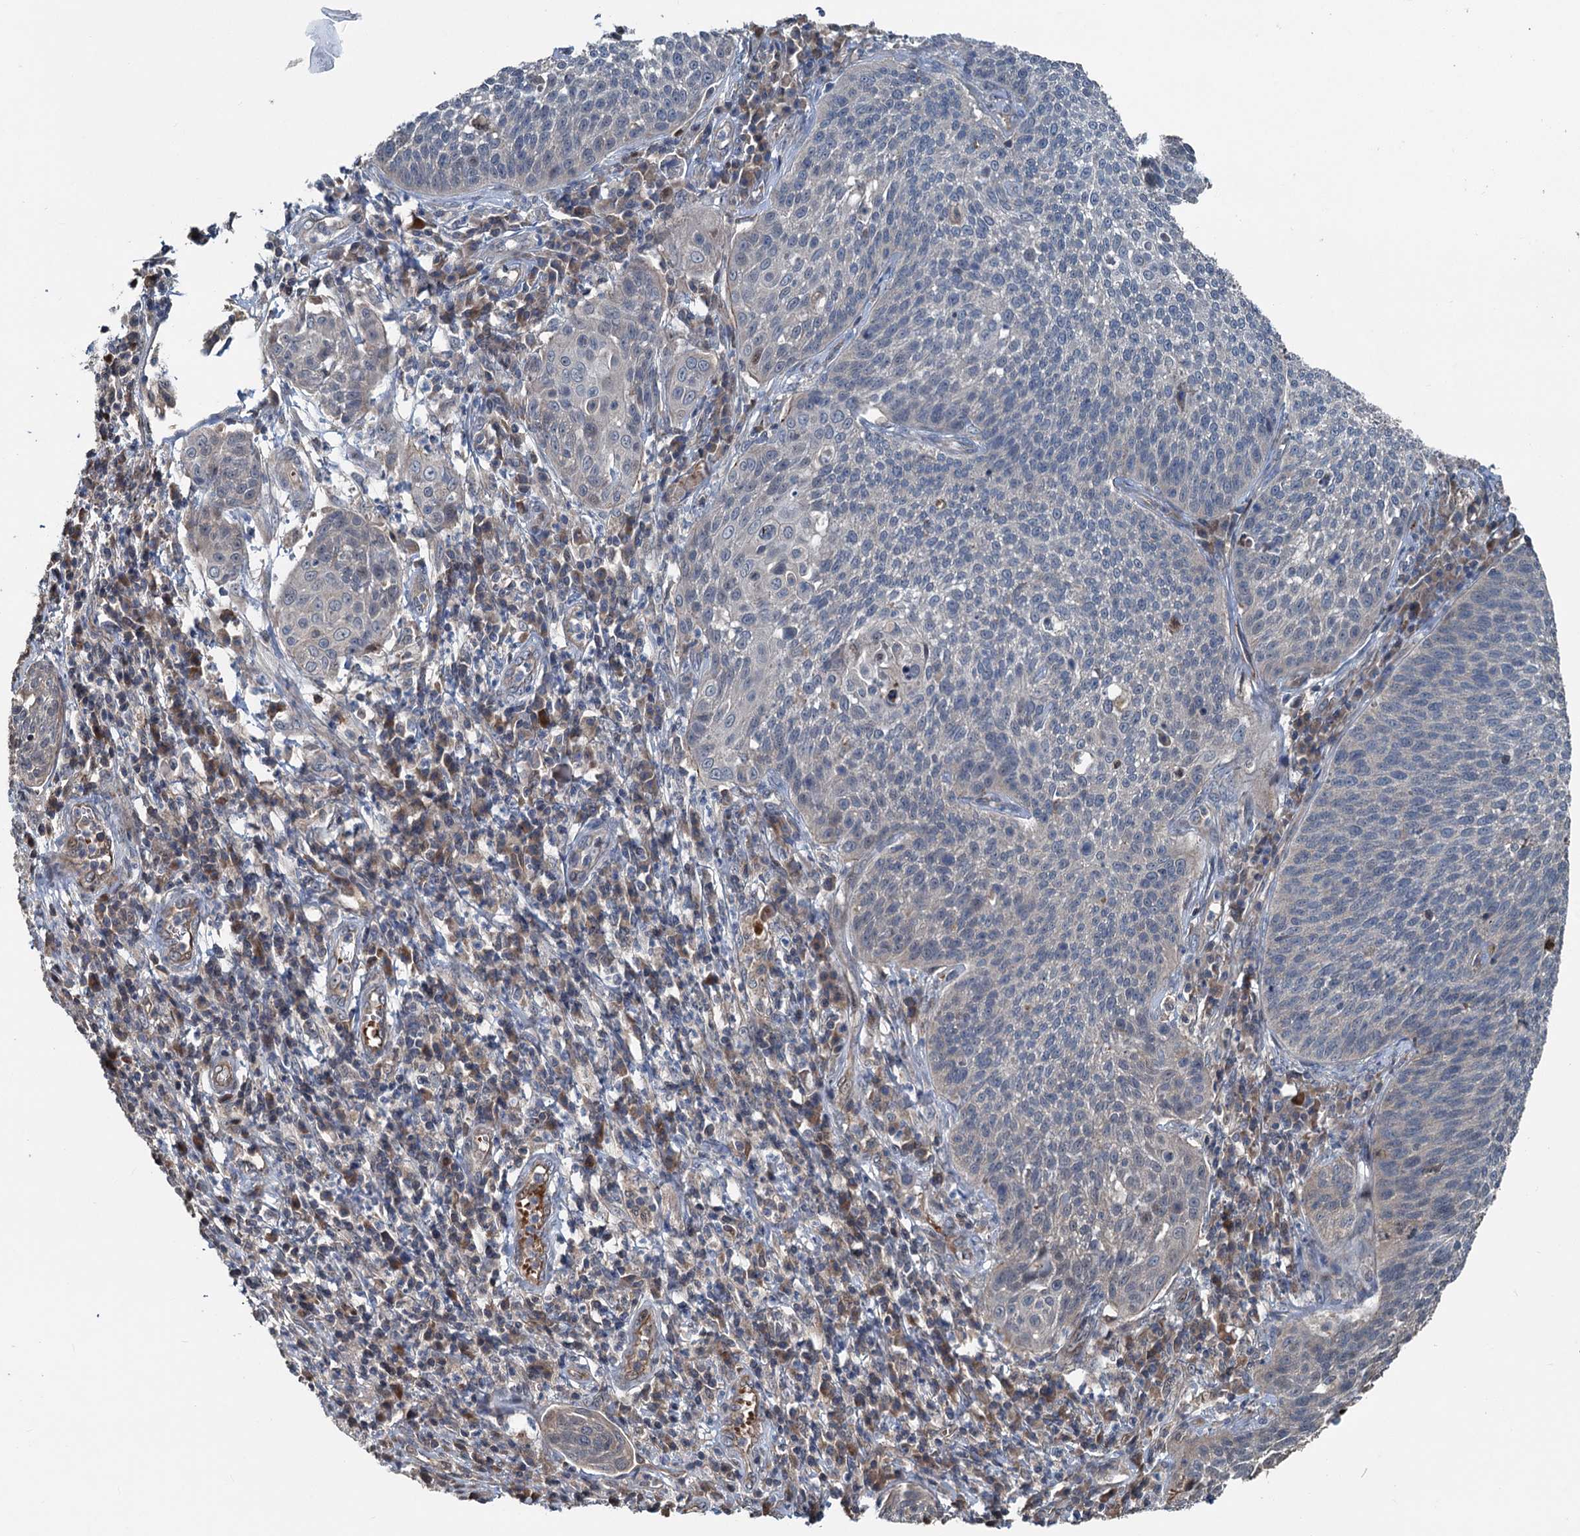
{"staining": {"intensity": "negative", "quantity": "none", "location": "none"}, "tissue": "cervical cancer", "cell_type": "Tumor cells", "image_type": "cancer", "snomed": [{"axis": "morphology", "description": "Squamous cell carcinoma, NOS"}, {"axis": "topography", "description": "Cervix"}], "caption": "This is an immunohistochemistry (IHC) micrograph of cervical cancer (squamous cell carcinoma). There is no expression in tumor cells.", "gene": "TEDC1", "patient": {"sex": "female", "age": 34}}